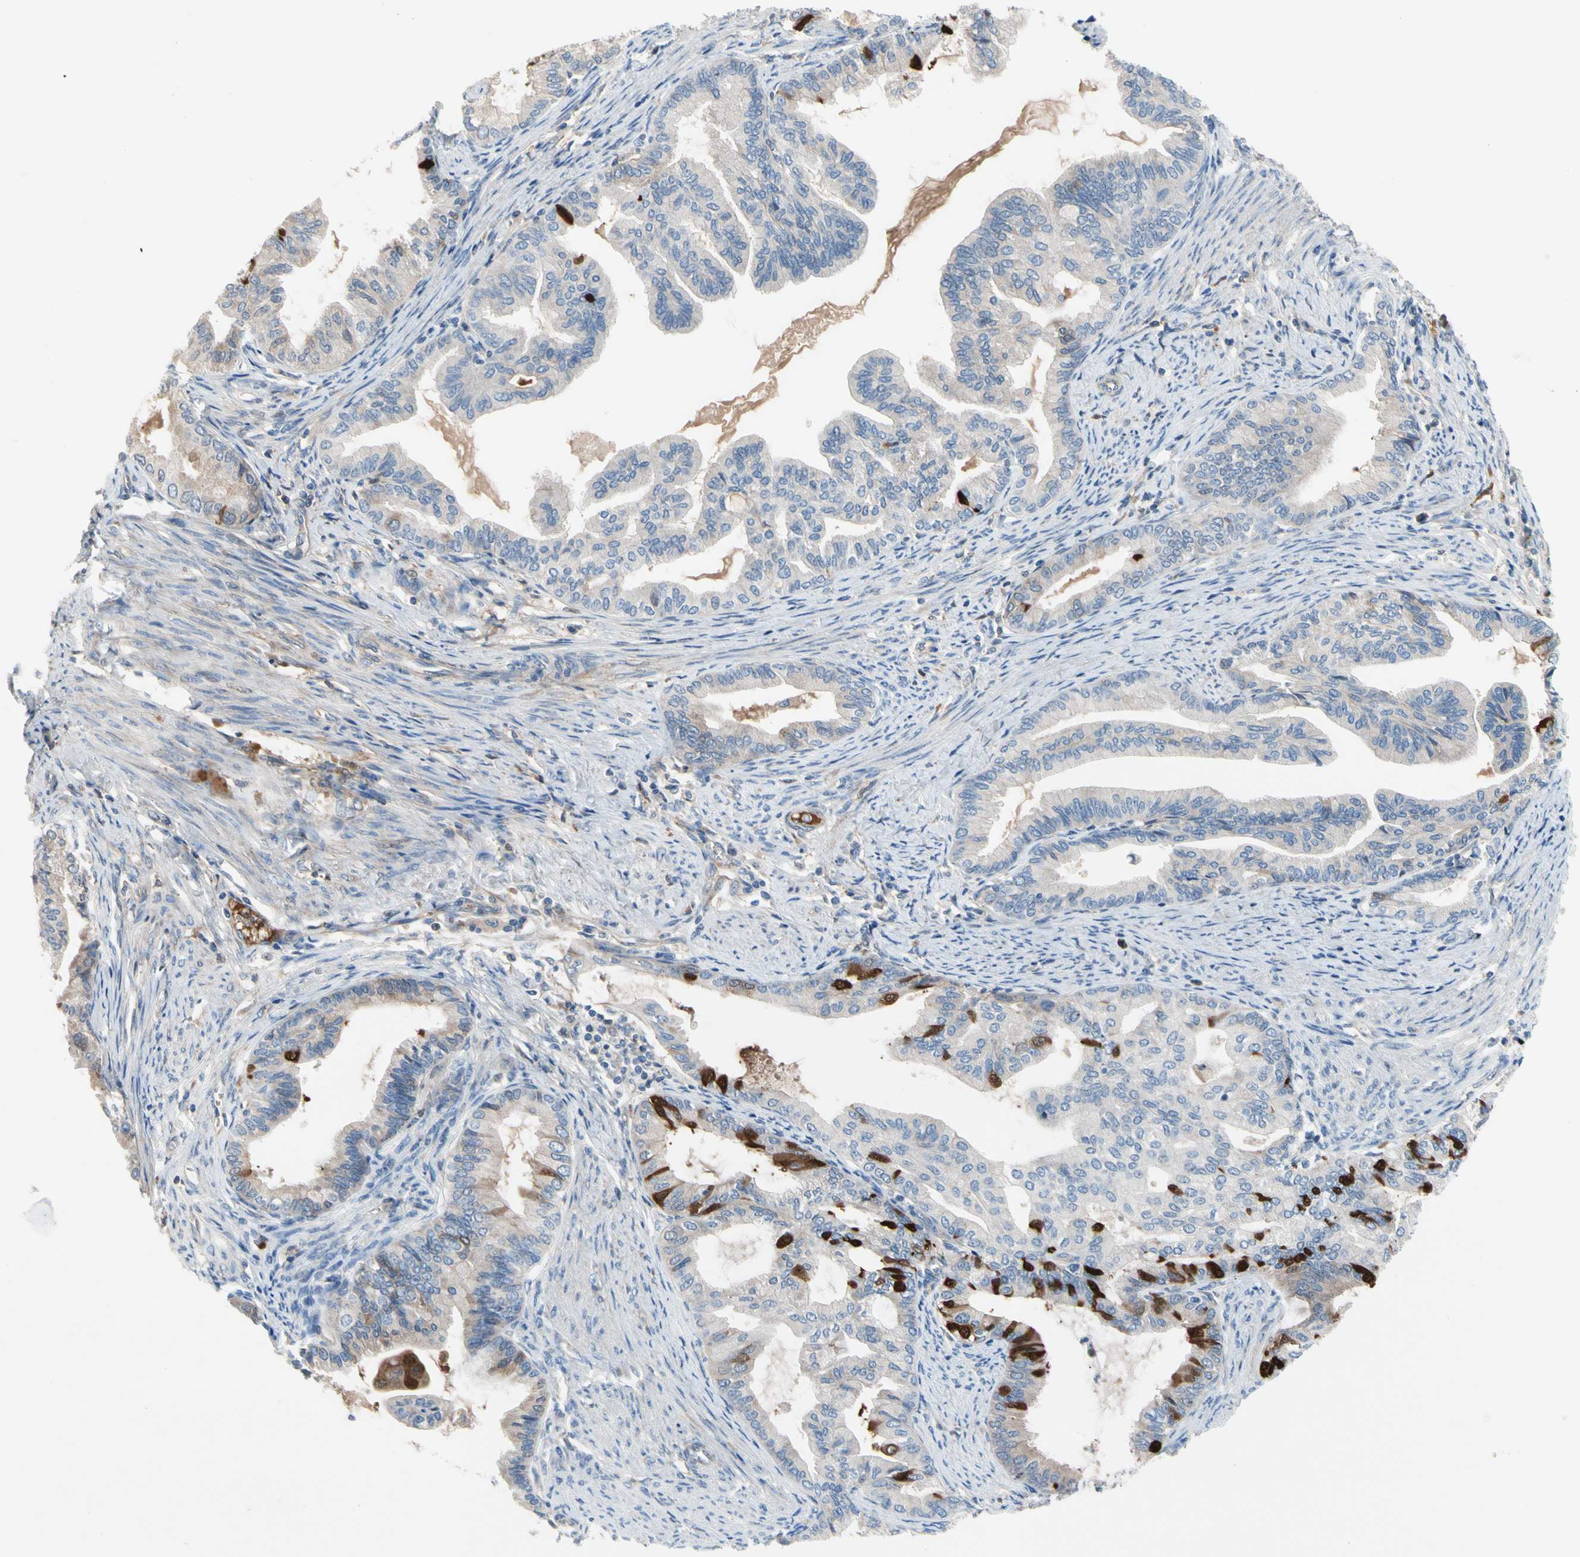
{"staining": {"intensity": "strong", "quantity": "<25%", "location": "cytoplasmic/membranous"}, "tissue": "endometrial cancer", "cell_type": "Tumor cells", "image_type": "cancer", "snomed": [{"axis": "morphology", "description": "Adenocarcinoma, NOS"}, {"axis": "topography", "description": "Endometrium"}], "caption": "The image reveals staining of endometrial cancer (adenocarcinoma), revealing strong cytoplasmic/membranous protein positivity (brown color) within tumor cells.", "gene": "ENTREP3", "patient": {"sex": "female", "age": 86}}